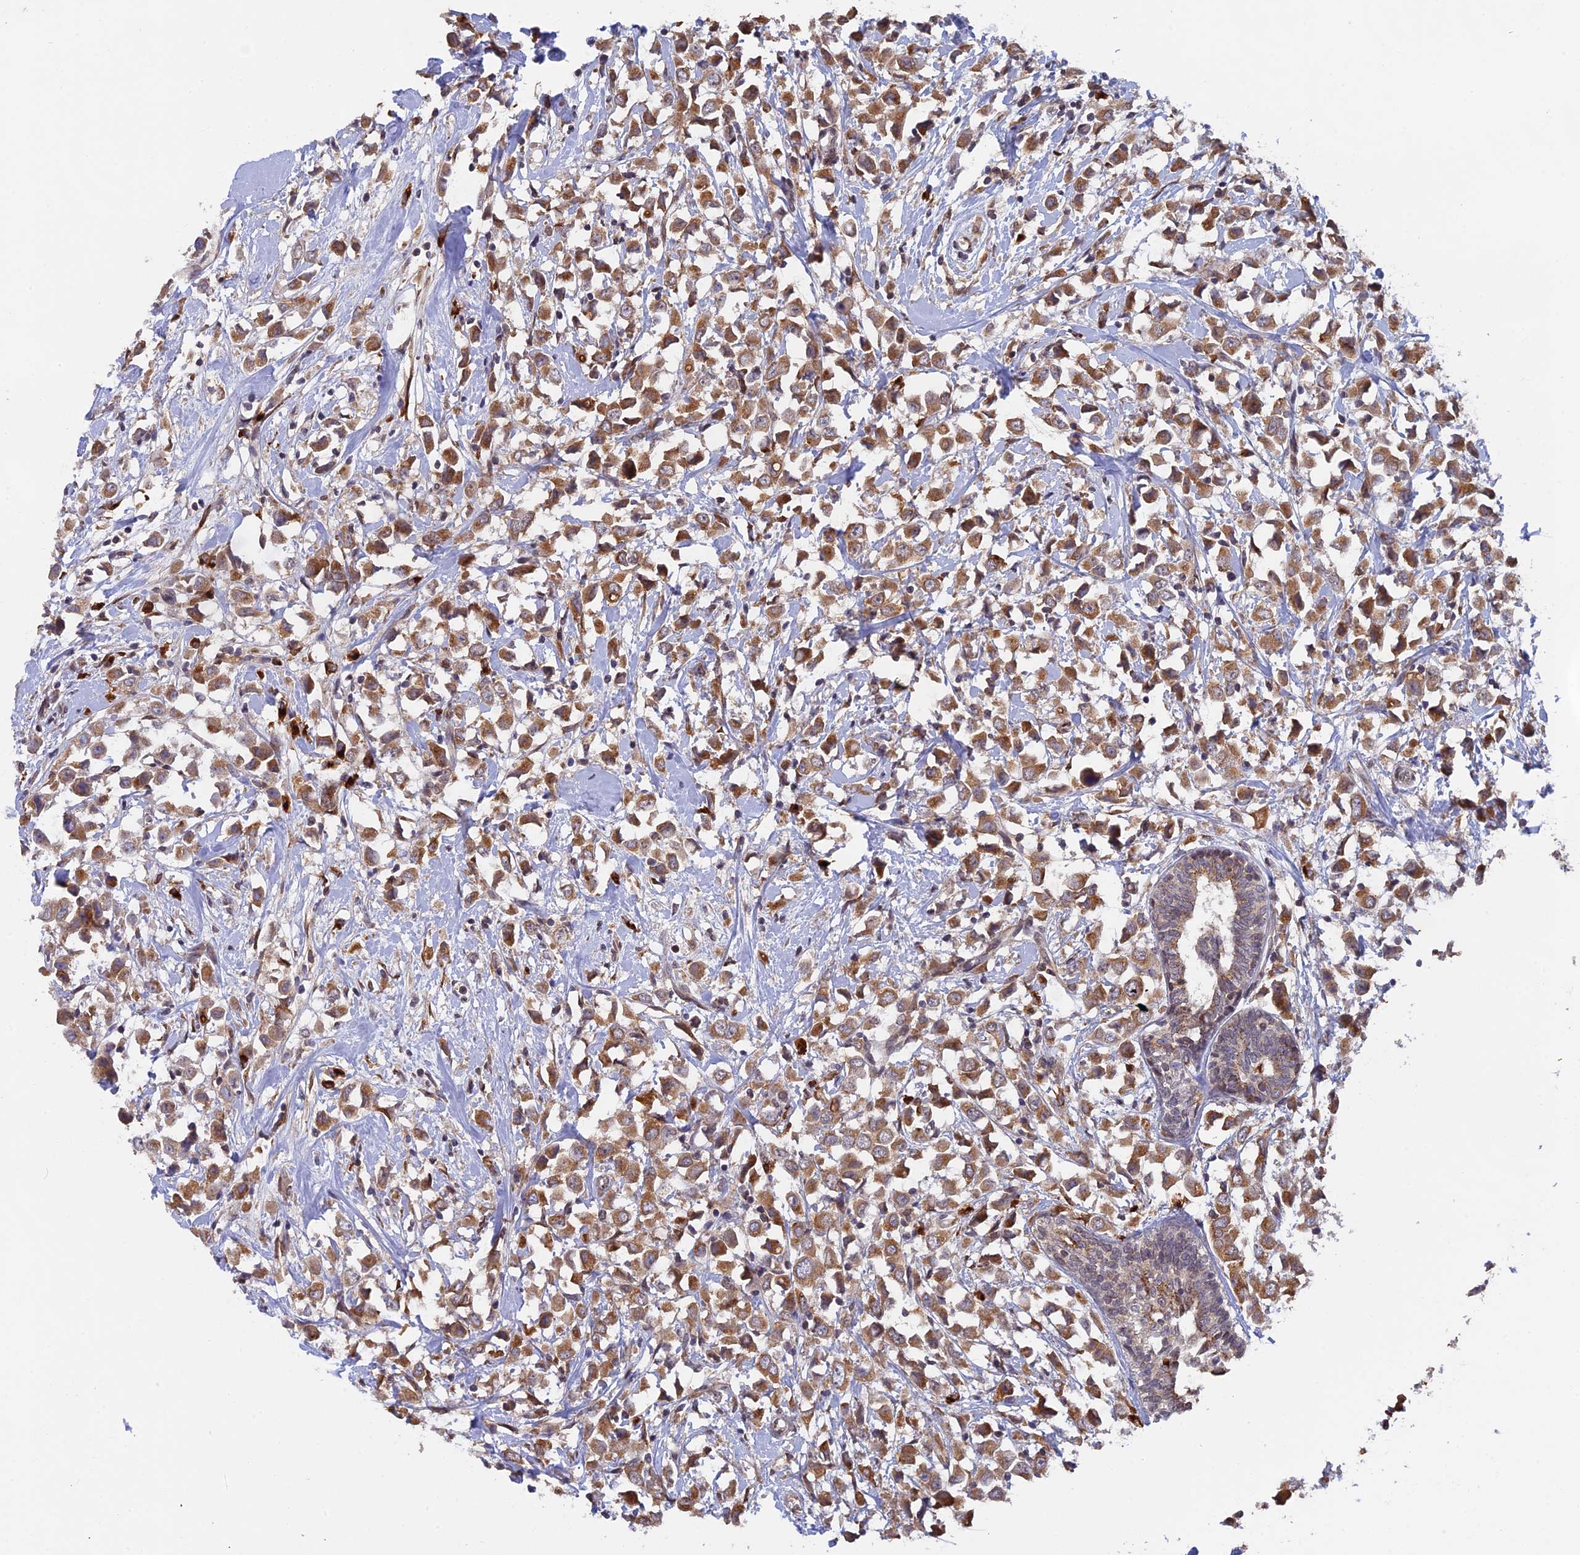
{"staining": {"intensity": "moderate", "quantity": ">75%", "location": "cytoplasmic/membranous"}, "tissue": "breast cancer", "cell_type": "Tumor cells", "image_type": "cancer", "snomed": [{"axis": "morphology", "description": "Duct carcinoma"}, {"axis": "topography", "description": "Breast"}], "caption": "Approximately >75% of tumor cells in human breast cancer demonstrate moderate cytoplasmic/membranous protein staining as visualized by brown immunohistochemical staining.", "gene": "SNX17", "patient": {"sex": "female", "age": 61}}